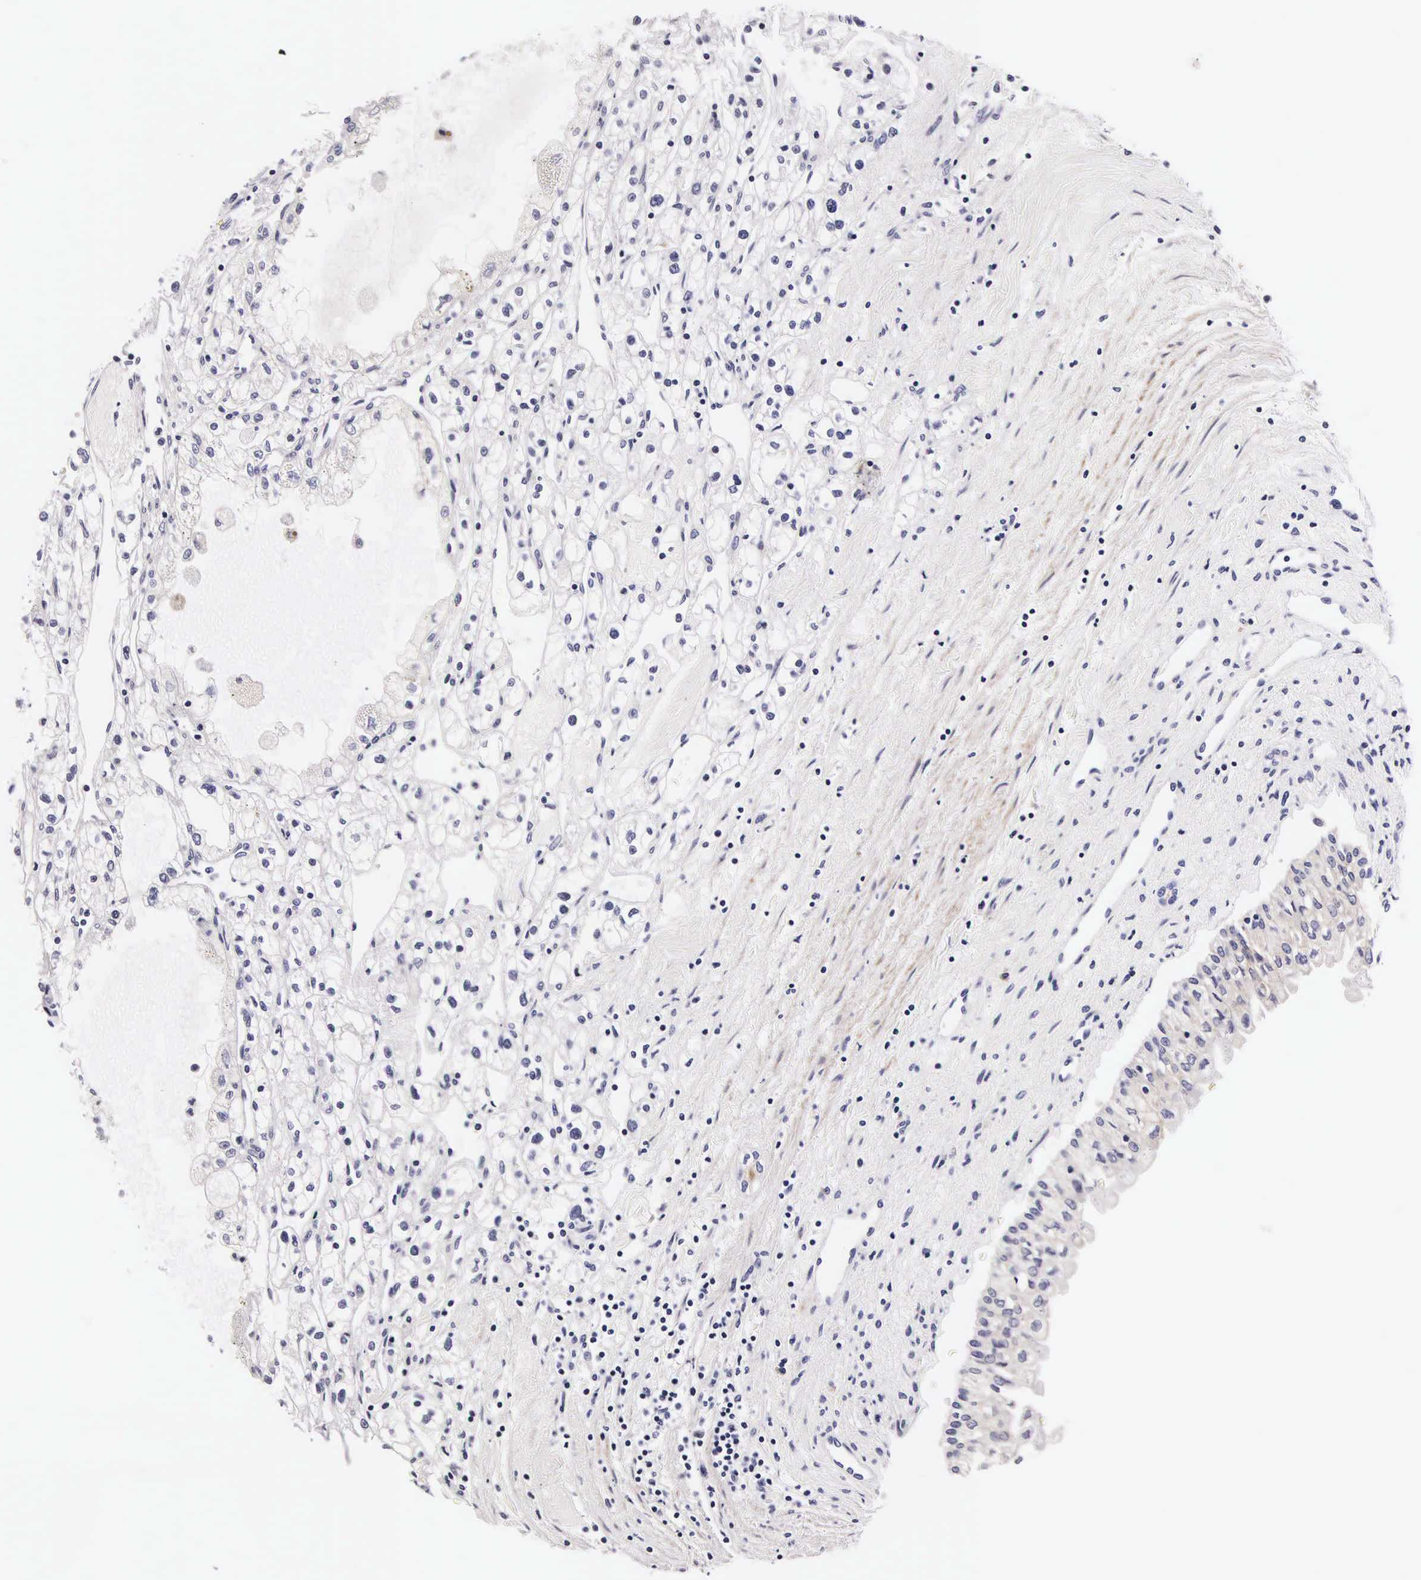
{"staining": {"intensity": "negative", "quantity": "none", "location": "none"}, "tissue": "renal cancer", "cell_type": "Tumor cells", "image_type": "cancer", "snomed": [{"axis": "morphology", "description": "Adenocarcinoma, NOS"}, {"axis": "topography", "description": "Kidney"}], "caption": "This is a micrograph of immunohistochemistry (IHC) staining of renal cancer (adenocarcinoma), which shows no staining in tumor cells.", "gene": "UPRT", "patient": {"sex": "male", "age": 56}}